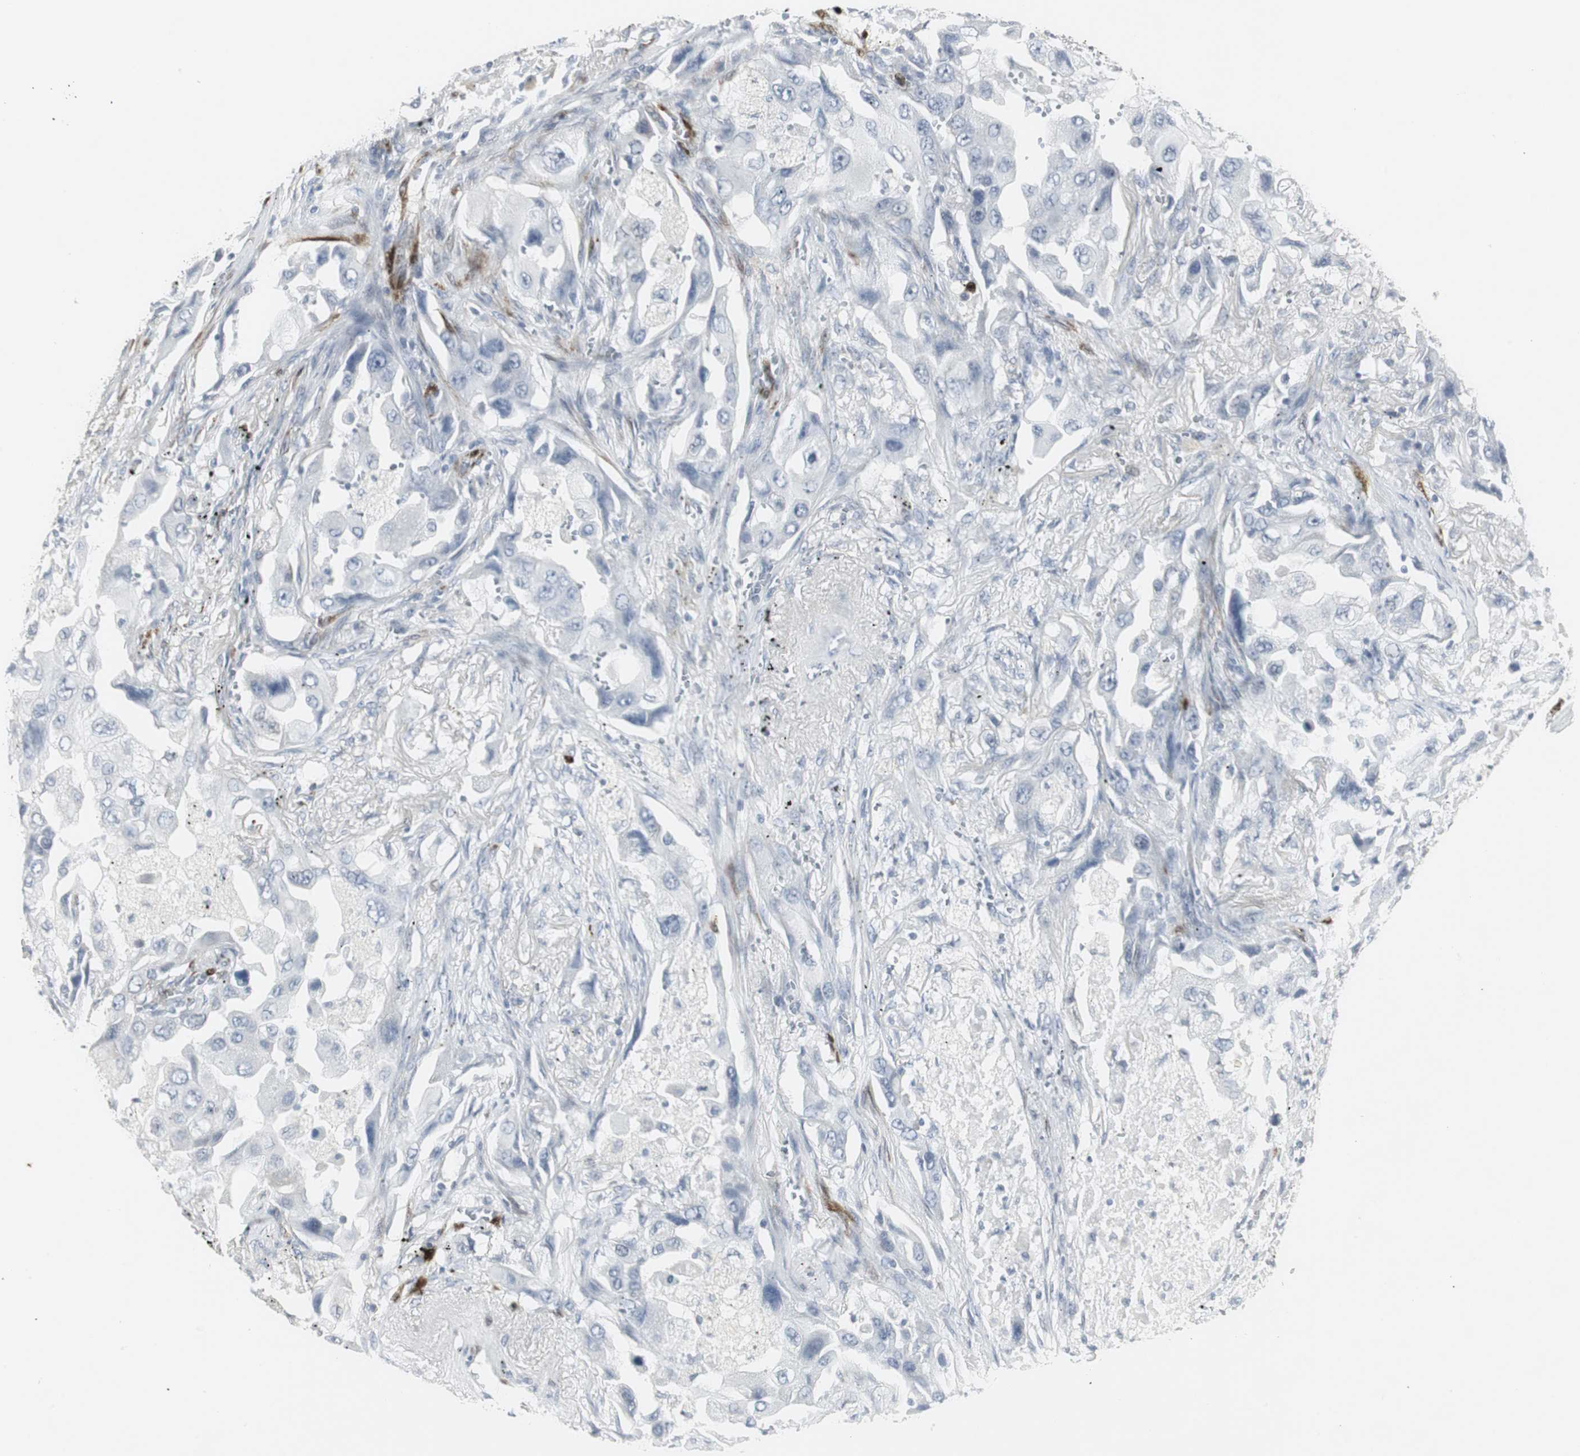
{"staining": {"intensity": "negative", "quantity": "none", "location": "none"}, "tissue": "lung cancer", "cell_type": "Tumor cells", "image_type": "cancer", "snomed": [{"axis": "morphology", "description": "Adenocarcinoma, NOS"}, {"axis": "topography", "description": "Lung"}], "caption": "There is no significant expression in tumor cells of adenocarcinoma (lung). (Stains: DAB (3,3'-diaminobenzidine) IHC with hematoxylin counter stain, Microscopy: brightfield microscopy at high magnification).", "gene": "PPP1R14A", "patient": {"sex": "female", "age": 65}}